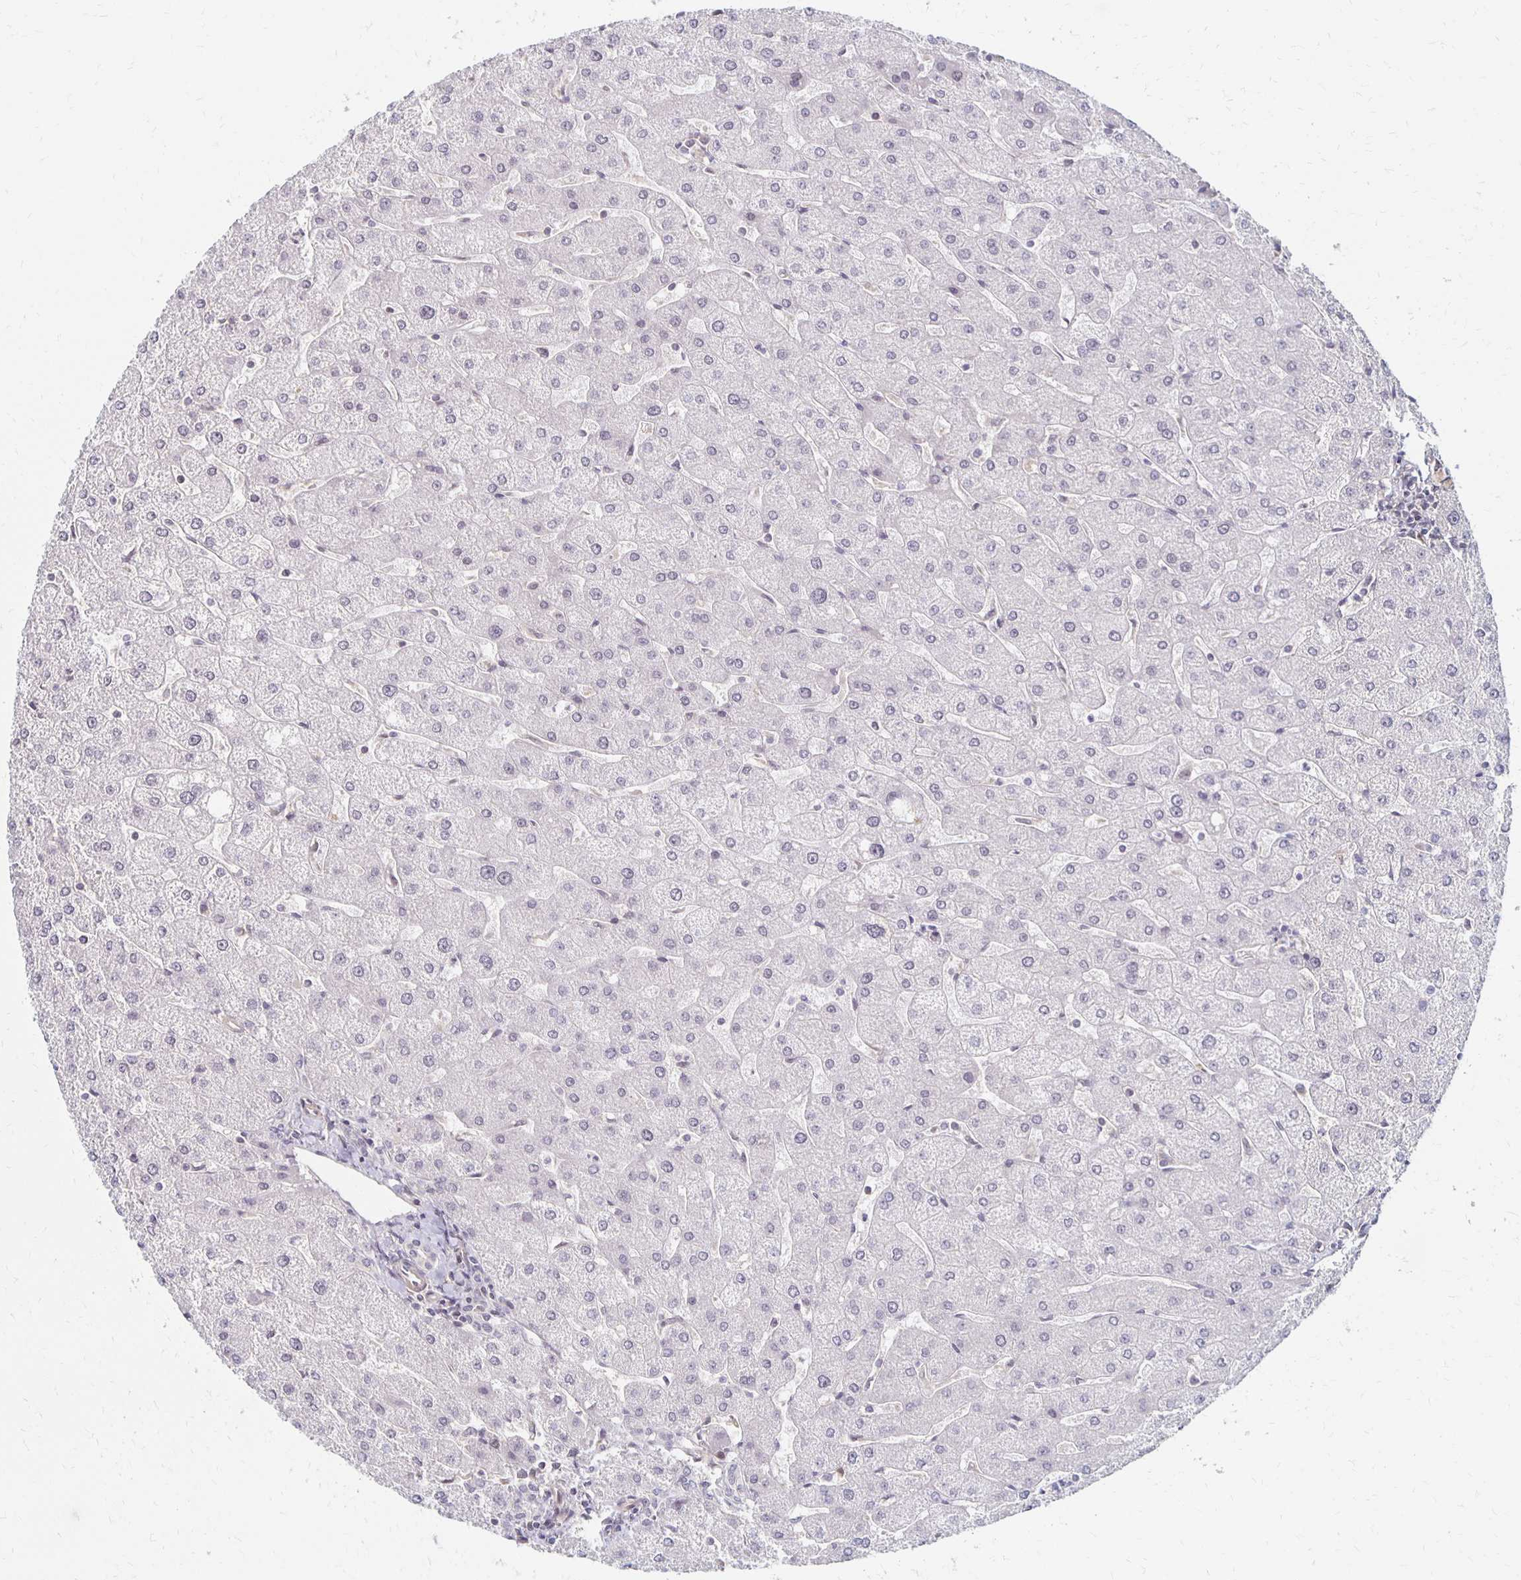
{"staining": {"intensity": "negative", "quantity": "none", "location": "none"}, "tissue": "liver", "cell_type": "Cholangiocytes", "image_type": "normal", "snomed": [{"axis": "morphology", "description": "Normal tissue, NOS"}, {"axis": "topography", "description": "Liver"}], "caption": "Cholangiocytes show no significant positivity in normal liver.", "gene": "PRKCB", "patient": {"sex": "male", "age": 67}}